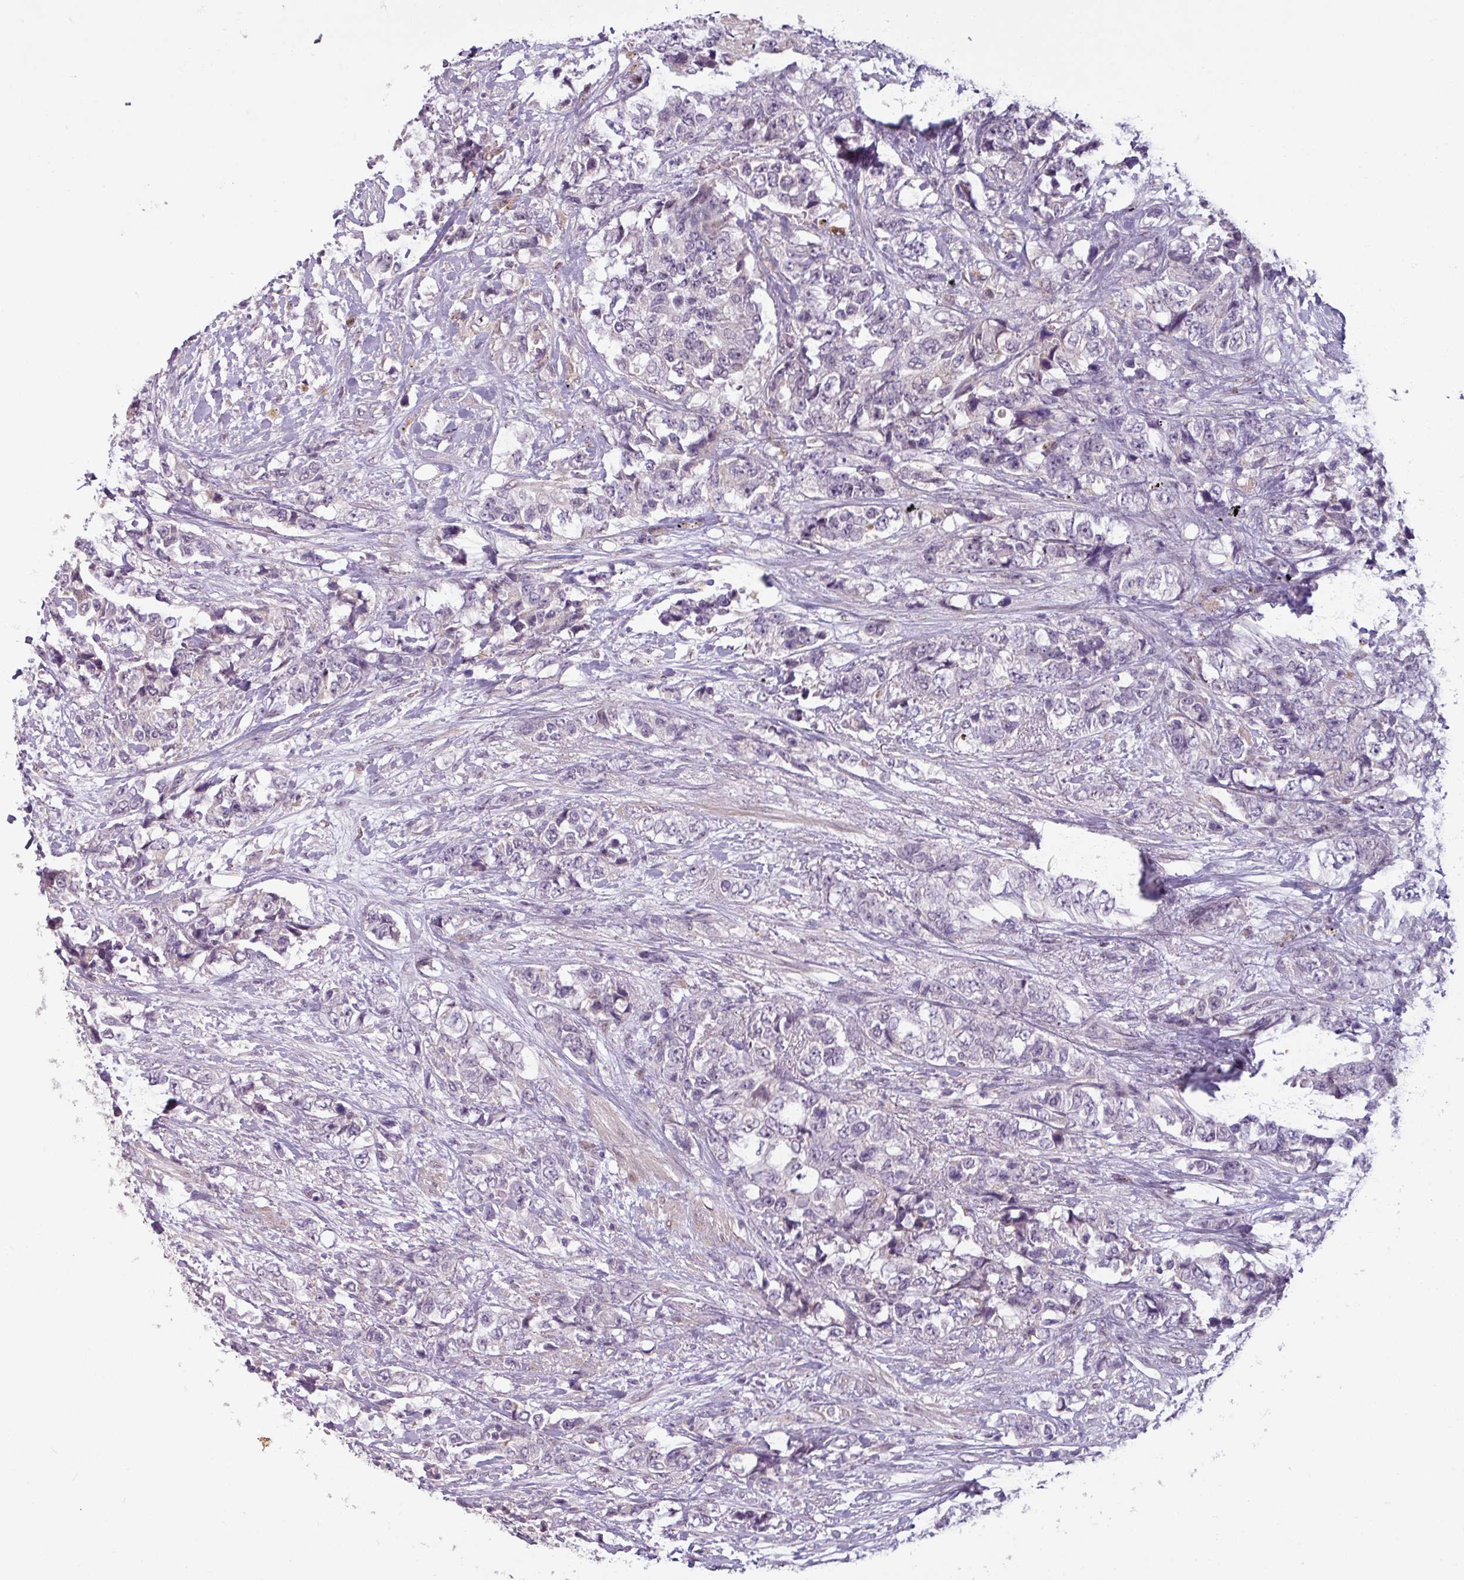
{"staining": {"intensity": "negative", "quantity": "none", "location": "none"}, "tissue": "urothelial cancer", "cell_type": "Tumor cells", "image_type": "cancer", "snomed": [{"axis": "morphology", "description": "Urothelial carcinoma, High grade"}, {"axis": "topography", "description": "Urinary bladder"}], "caption": "This is an immunohistochemistry histopathology image of high-grade urothelial carcinoma. There is no staining in tumor cells.", "gene": "UVSSA", "patient": {"sex": "female", "age": 78}}